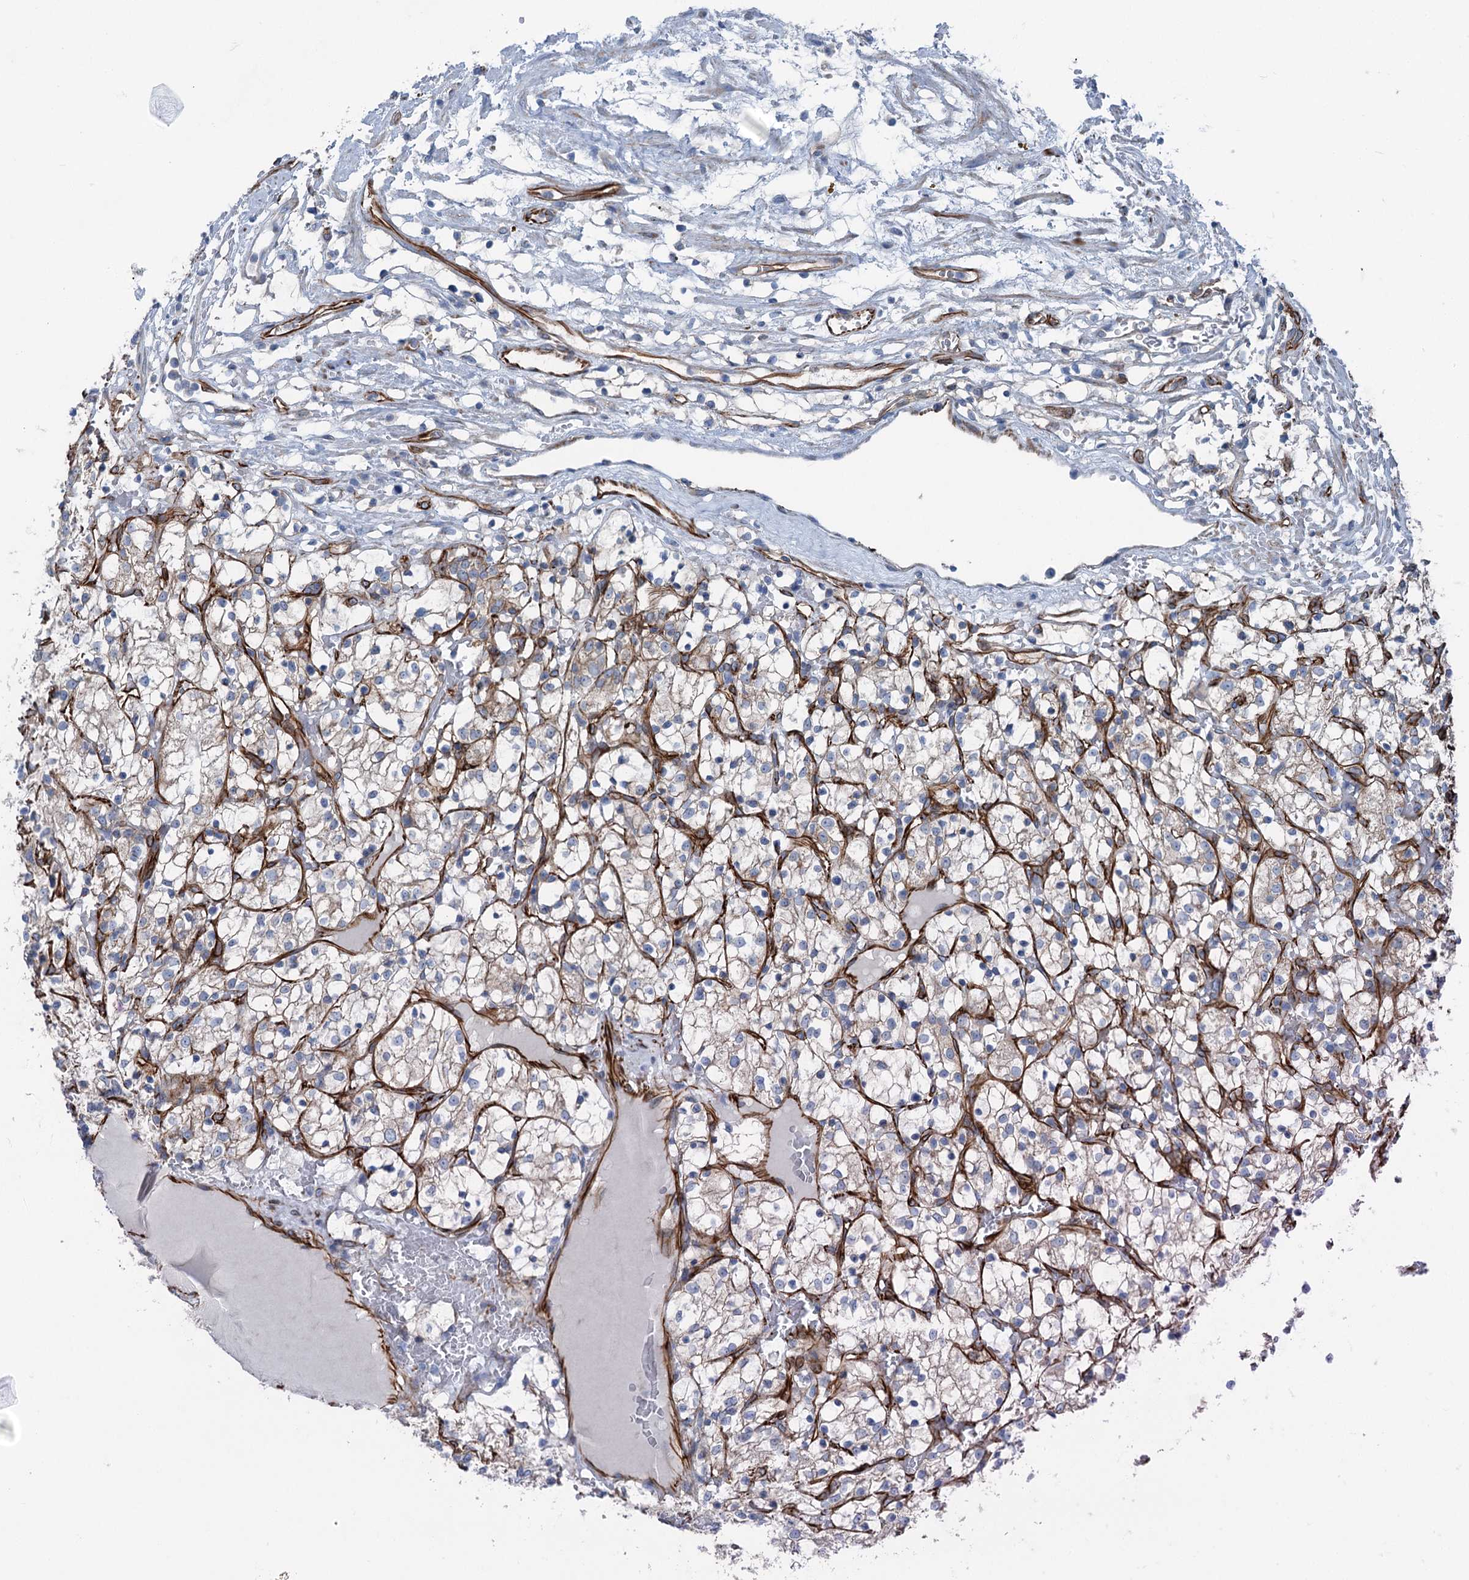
{"staining": {"intensity": "weak", "quantity": "<25%", "location": "cytoplasmic/membranous"}, "tissue": "renal cancer", "cell_type": "Tumor cells", "image_type": "cancer", "snomed": [{"axis": "morphology", "description": "Adenocarcinoma, NOS"}, {"axis": "topography", "description": "Kidney"}], "caption": "A photomicrograph of human renal adenocarcinoma is negative for staining in tumor cells.", "gene": "CALCOCO1", "patient": {"sex": "female", "age": 69}}